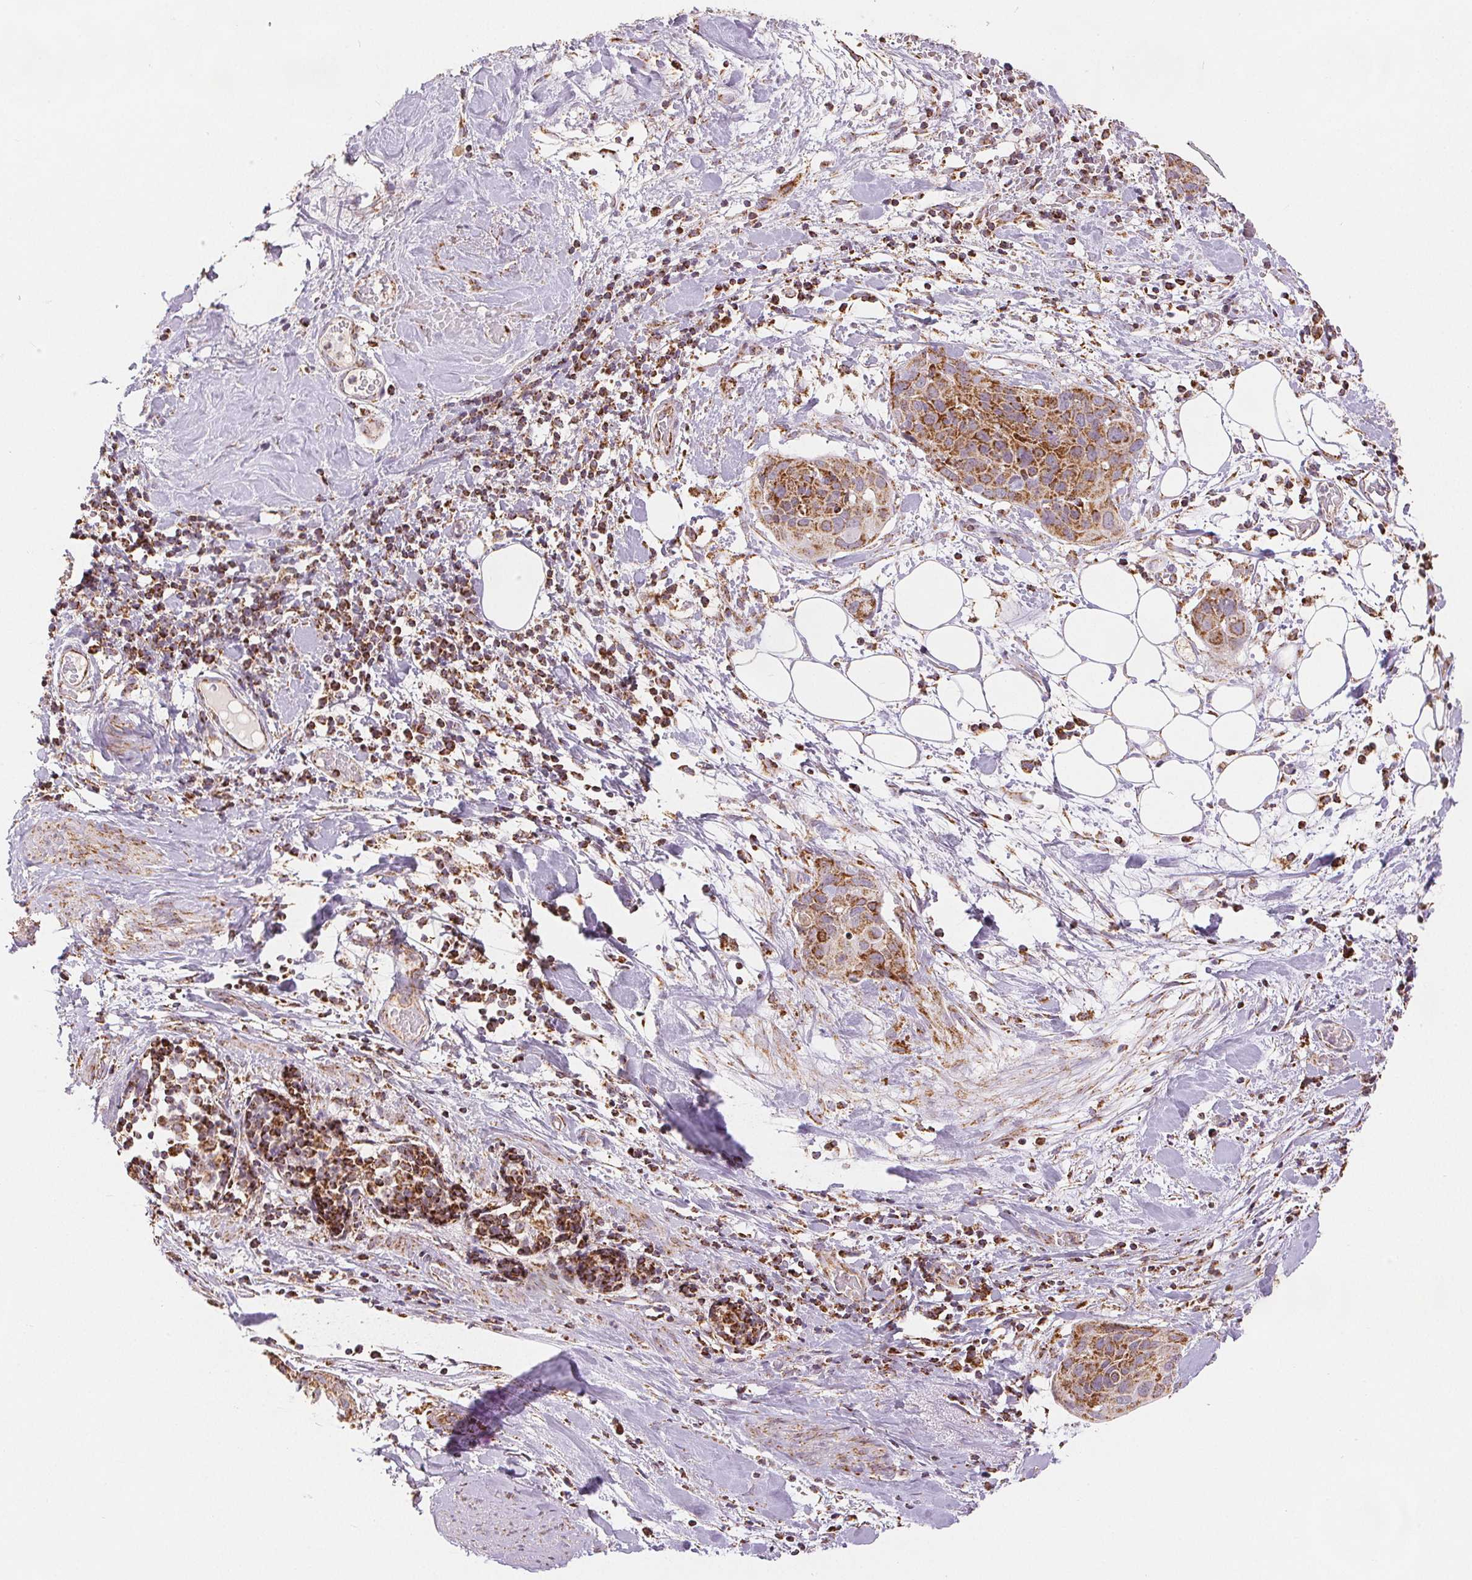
{"staining": {"intensity": "moderate", "quantity": ">75%", "location": "cytoplasmic/membranous"}, "tissue": "cervical cancer", "cell_type": "Tumor cells", "image_type": "cancer", "snomed": [{"axis": "morphology", "description": "Squamous cell carcinoma, NOS"}, {"axis": "topography", "description": "Cervix"}], "caption": "High-power microscopy captured an immunohistochemistry (IHC) histopathology image of cervical cancer, revealing moderate cytoplasmic/membranous positivity in about >75% of tumor cells.", "gene": "SDHB", "patient": {"sex": "female", "age": 39}}